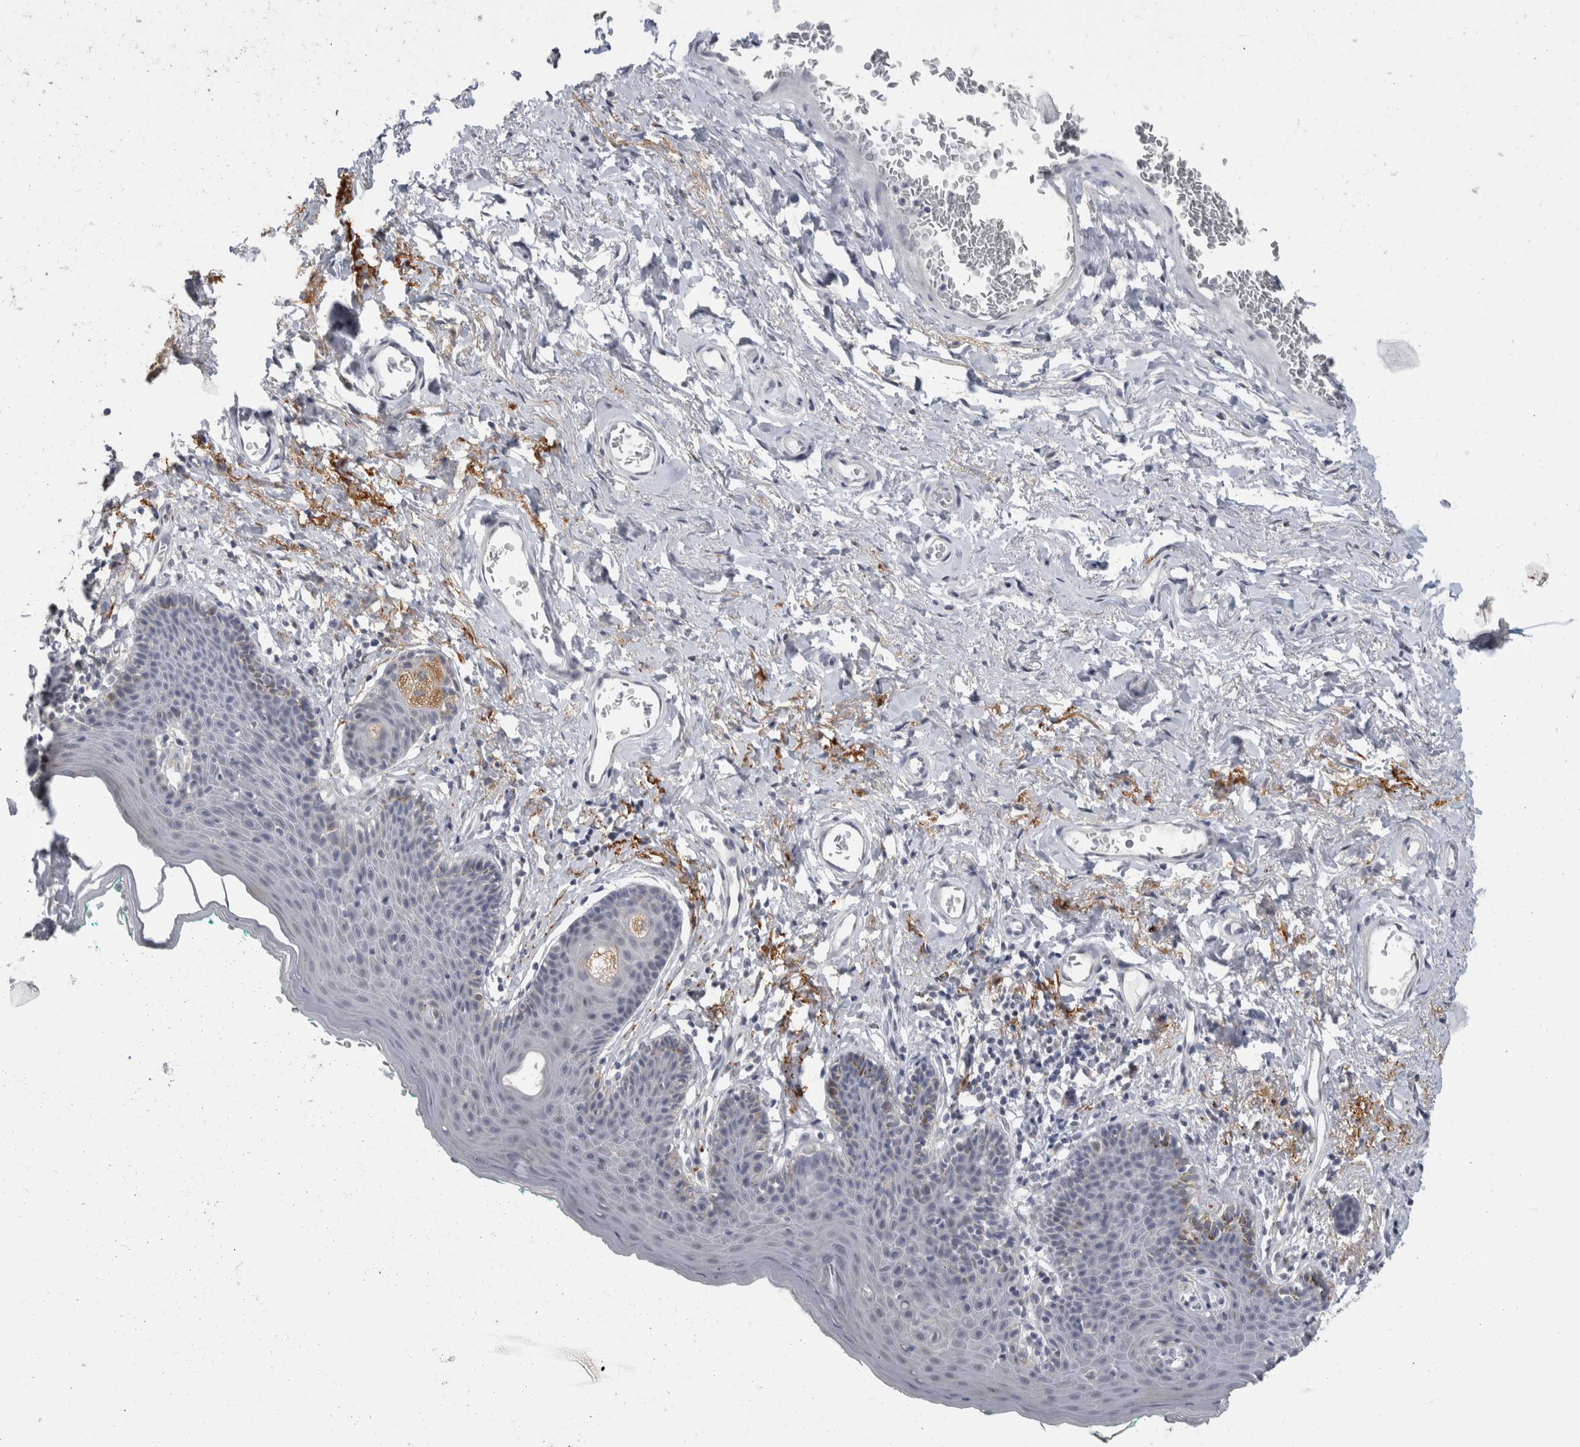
{"staining": {"intensity": "negative", "quantity": "none", "location": "none"}, "tissue": "skin", "cell_type": "Epidermal cells", "image_type": "normal", "snomed": [{"axis": "morphology", "description": "Normal tissue, NOS"}, {"axis": "topography", "description": "Vulva"}], "caption": "IHC photomicrograph of benign skin stained for a protein (brown), which demonstrates no staining in epidermal cells.", "gene": "TMEM242", "patient": {"sex": "female", "age": 66}}